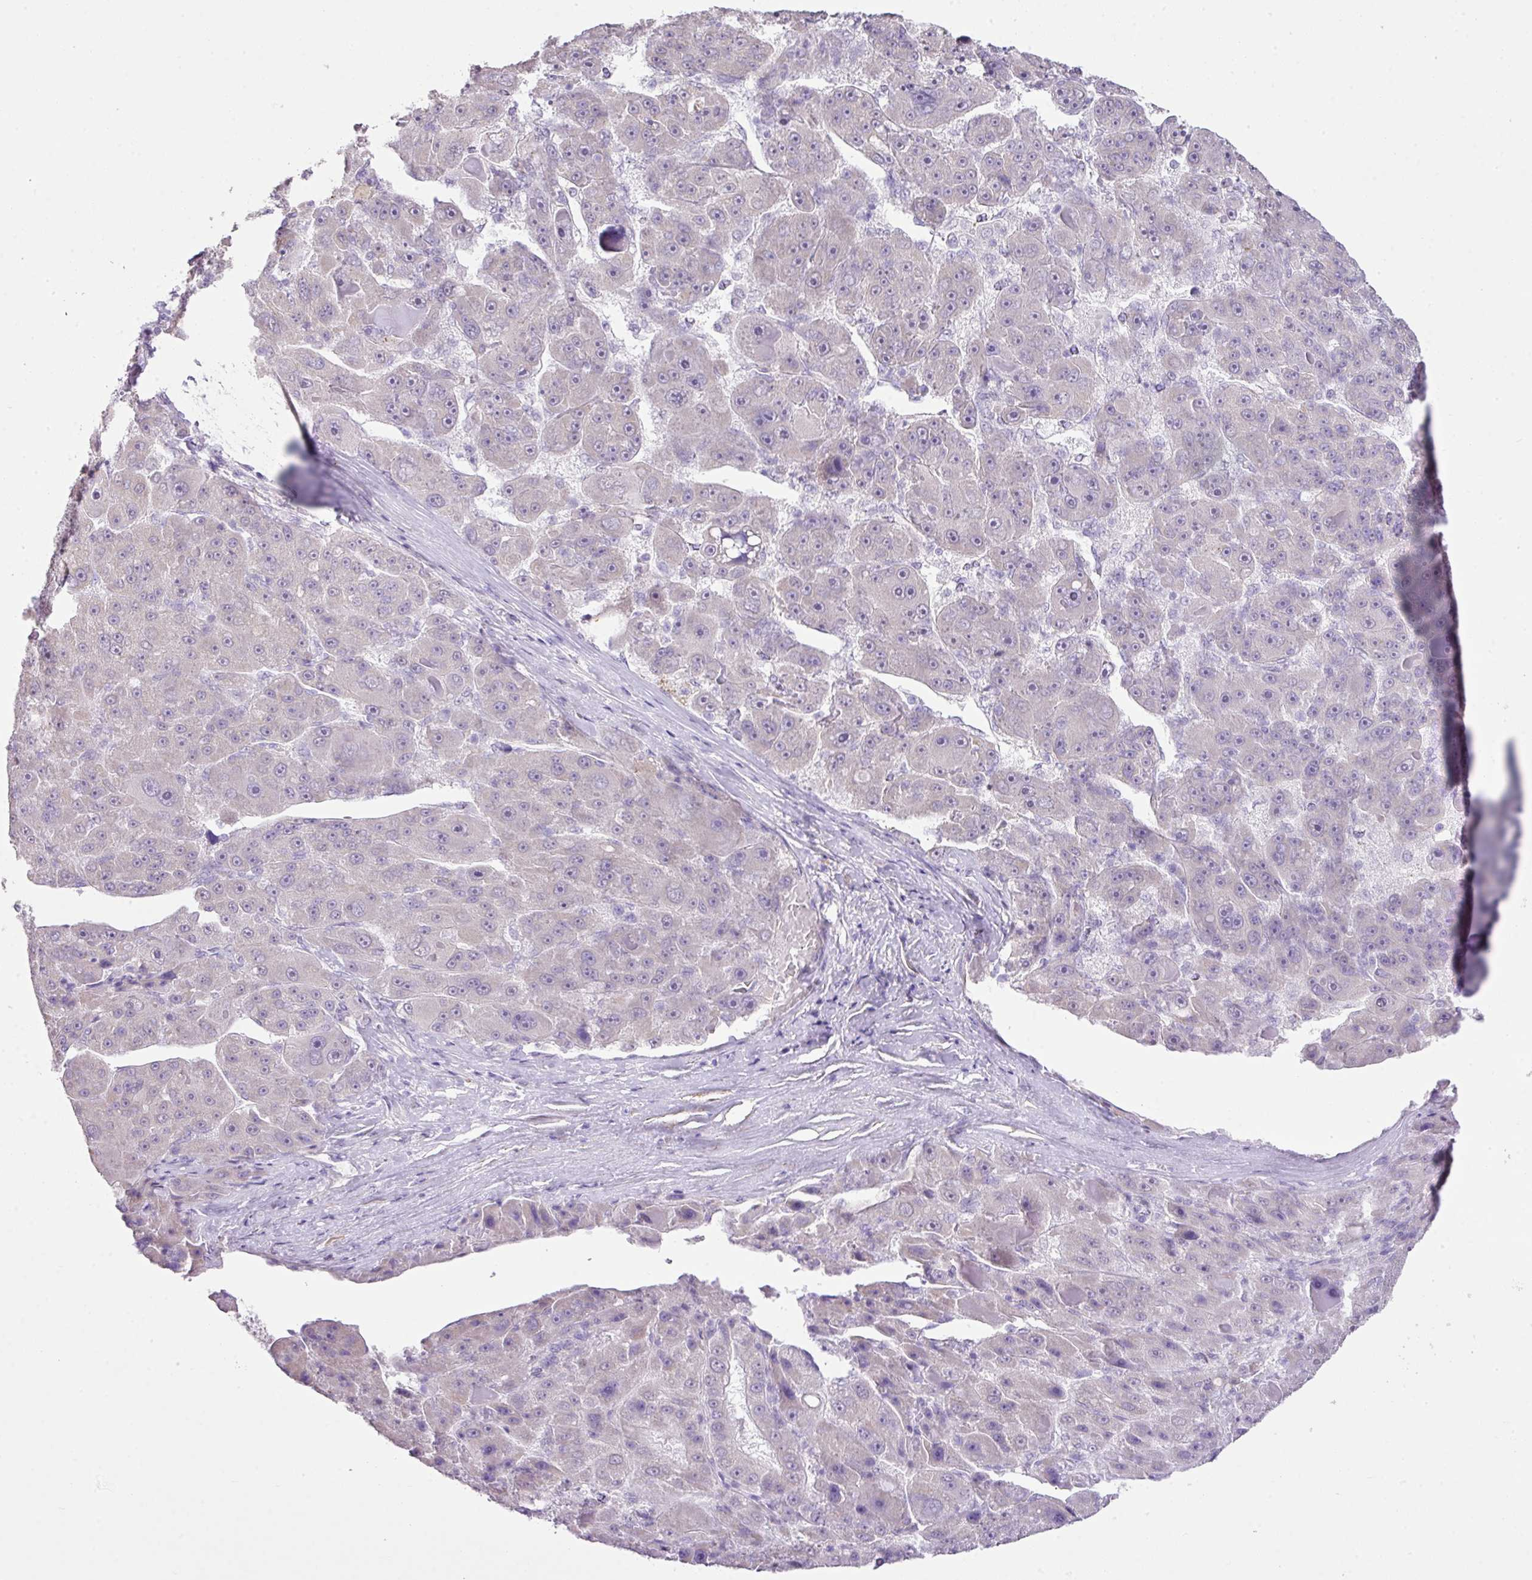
{"staining": {"intensity": "negative", "quantity": "none", "location": "none"}, "tissue": "liver cancer", "cell_type": "Tumor cells", "image_type": "cancer", "snomed": [{"axis": "morphology", "description": "Carcinoma, Hepatocellular, NOS"}, {"axis": "topography", "description": "Liver"}], "caption": "Immunohistochemistry (IHC) histopathology image of human liver hepatocellular carcinoma stained for a protein (brown), which demonstrates no positivity in tumor cells.", "gene": "DIP2A", "patient": {"sex": "male", "age": 76}}